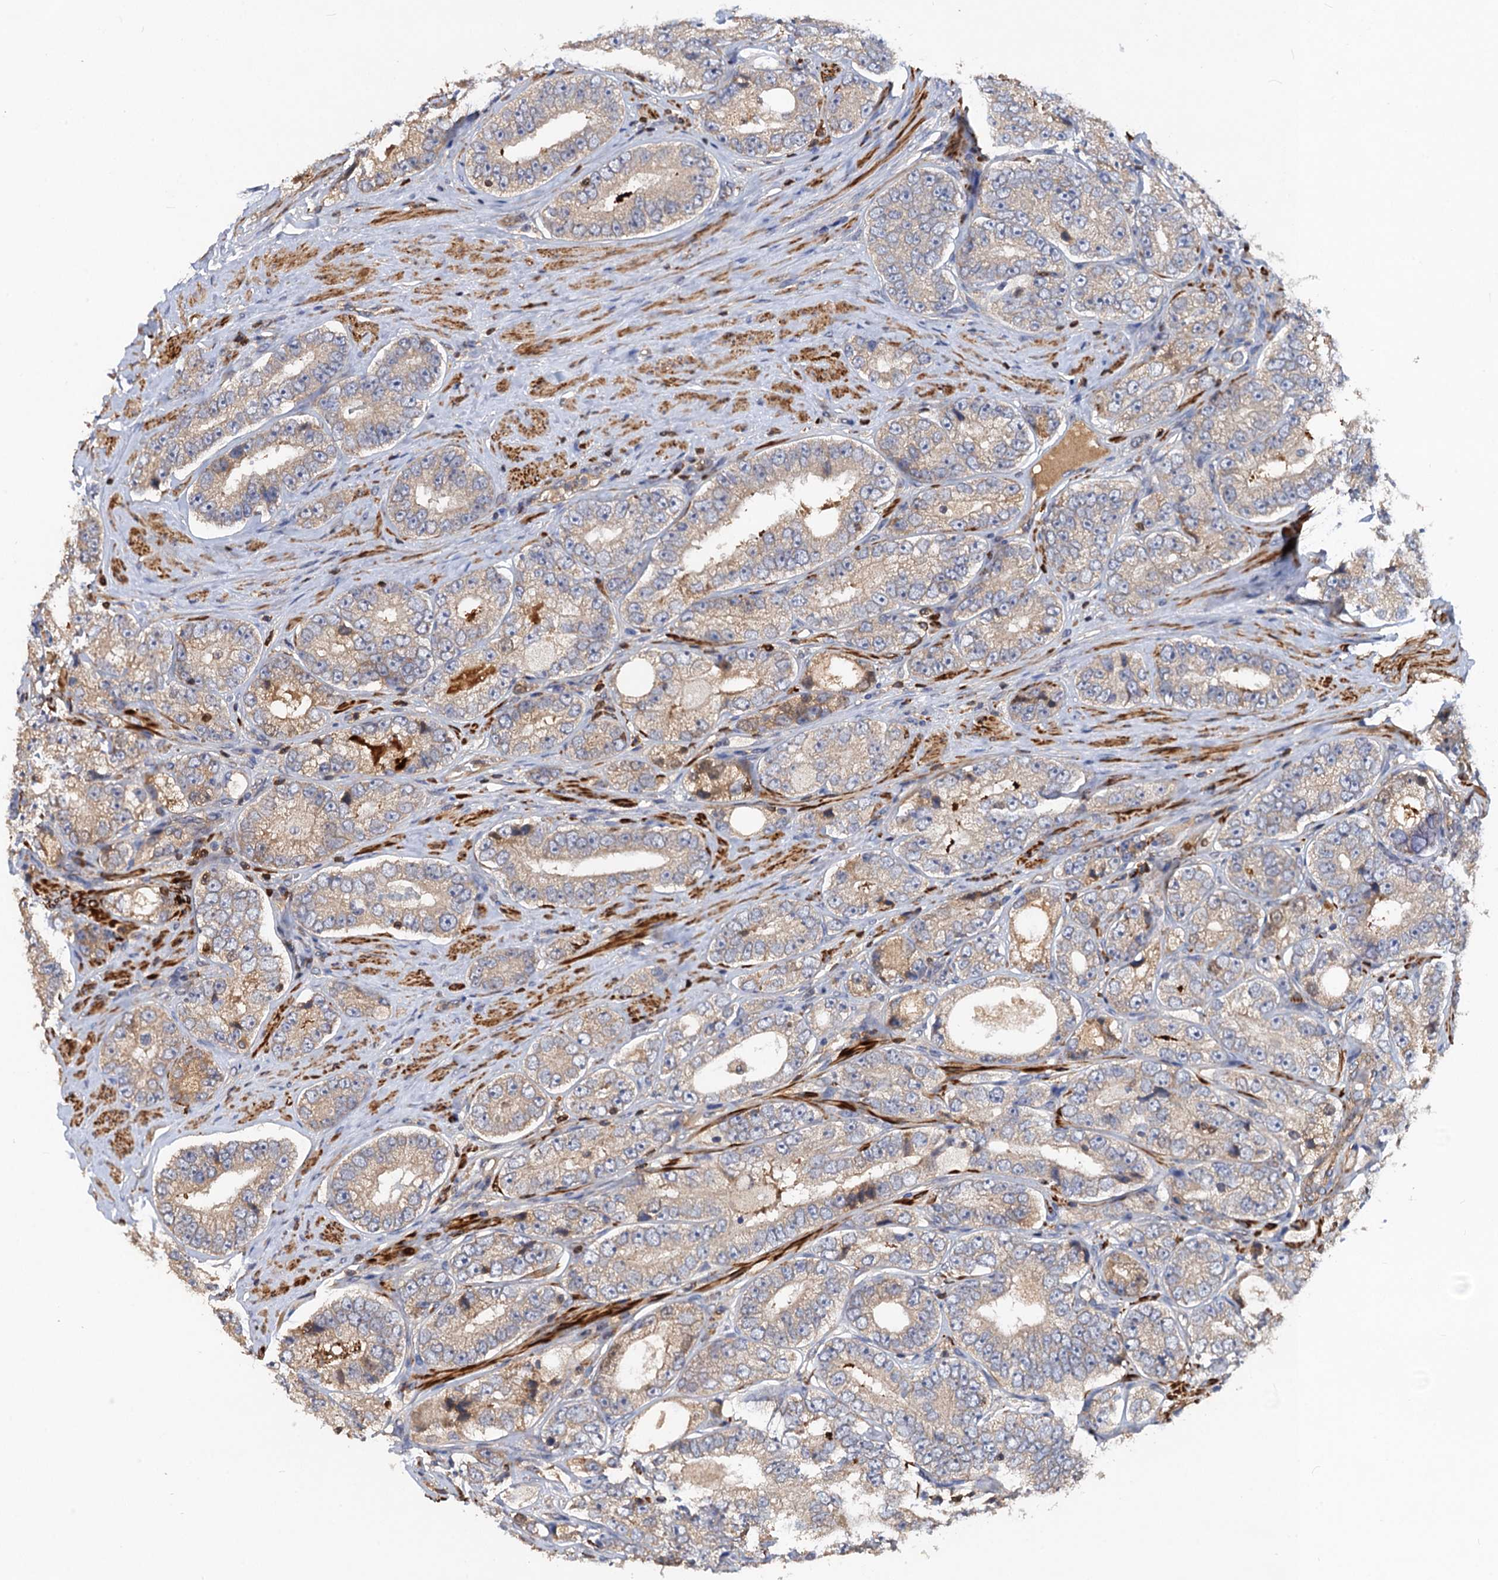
{"staining": {"intensity": "weak", "quantity": "25%-75%", "location": "cytoplasmic/membranous"}, "tissue": "prostate cancer", "cell_type": "Tumor cells", "image_type": "cancer", "snomed": [{"axis": "morphology", "description": "Adenocarcinoma, High grade"}, {"axis": "topography", "description": "Prostate"}], "caption": "Immunohistochemistry micrograph of prostate cancer (adenocarcinoma (high-grade)) stained for a protein (brown), which demonstrates low levels of weak cytoplasmic/membranous positivity in about 25%-75% of tumor cells.", "gene": "DGKA", "patient": {"sex": "male", "age": 56}}